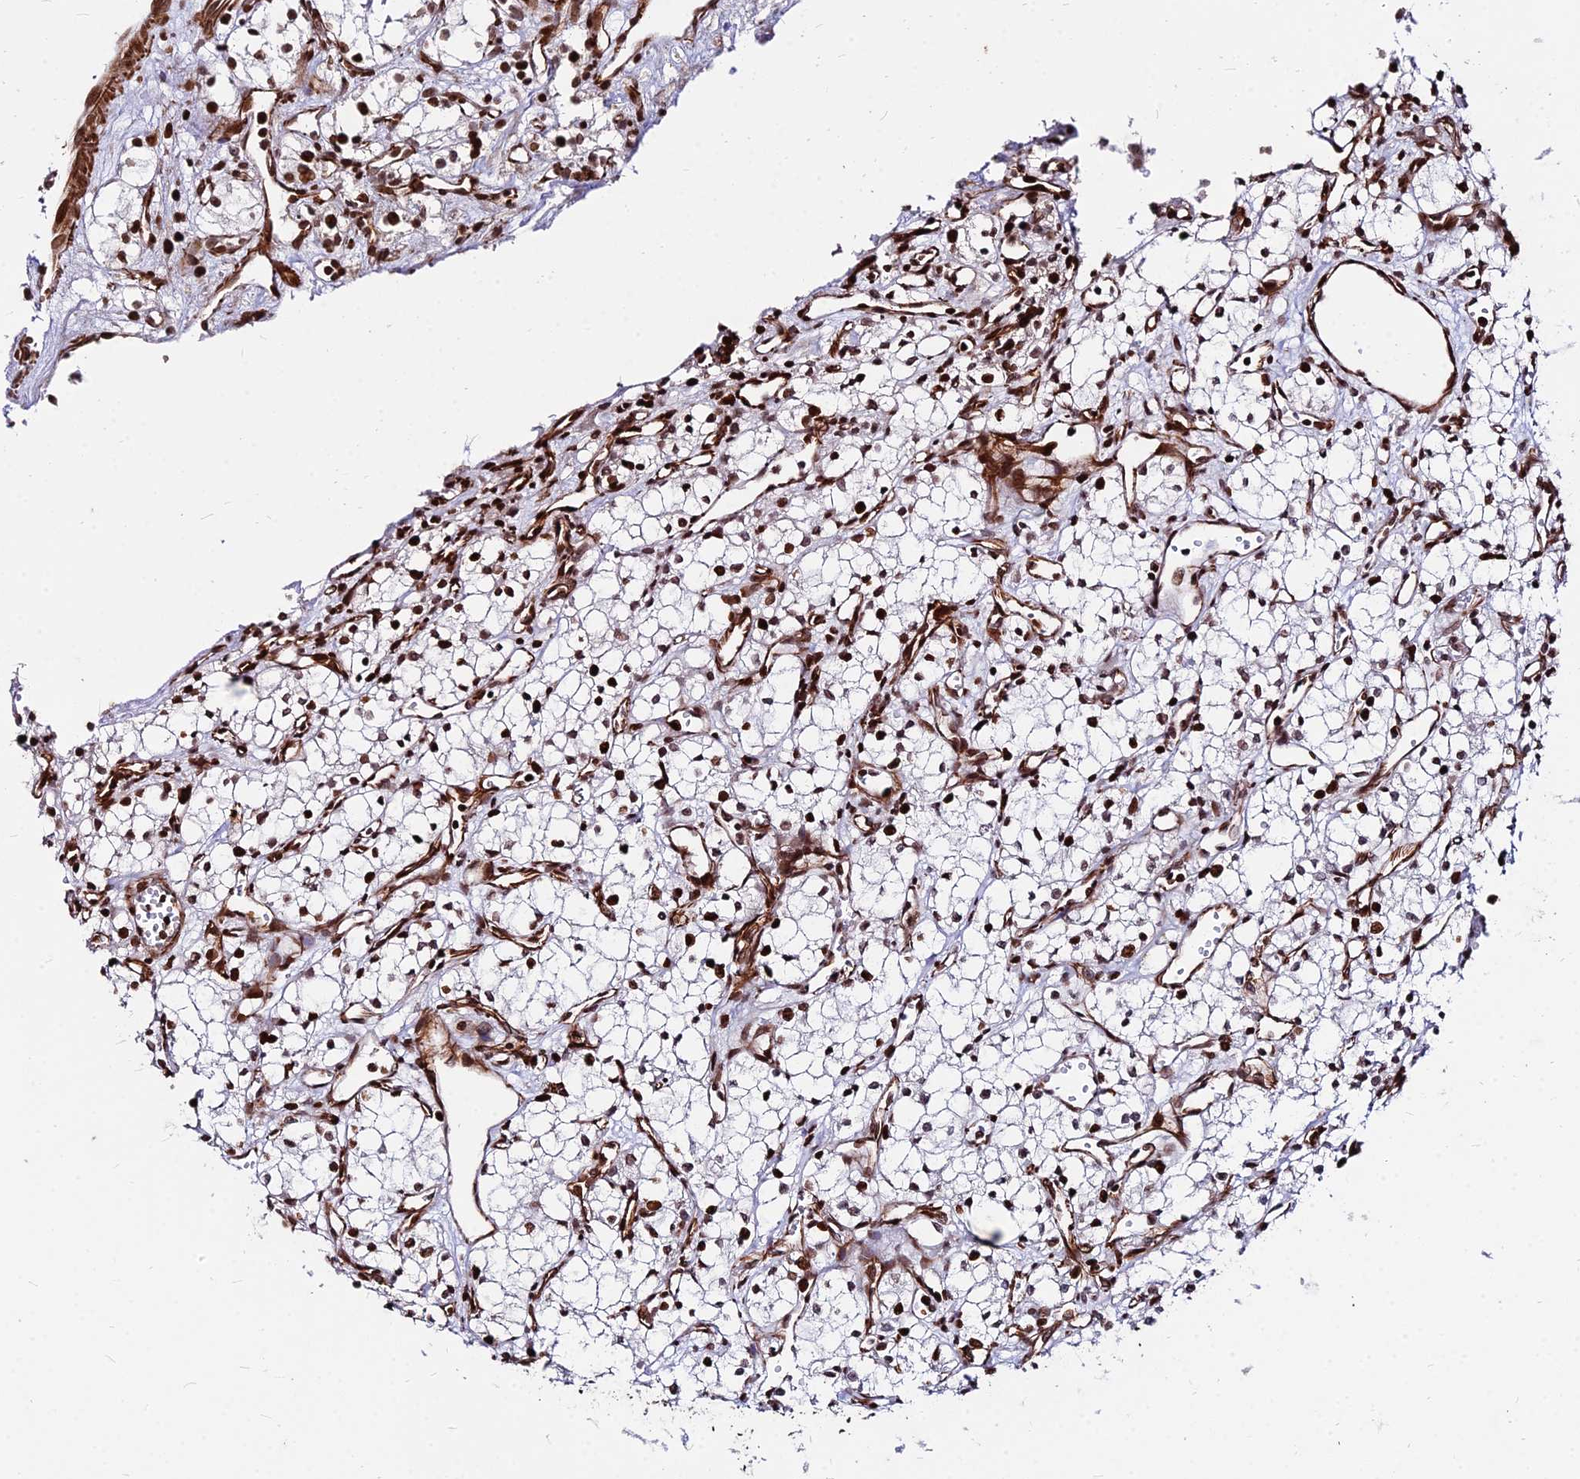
{"staining": {"intensity": "strong", "quantity": "25%-75%", "location": "nuclear"}, "tissue": "renal cancer", "cell_type": "Tumor cells", "image_type": "cancer", "snomed": [{"axis": "morphology", "description": "Adenocarcinoma, NOS"}, {"axis": "topography", "description": "Kidney"}], "caption": "Human renal adenocarcinoma stained with a protein marker displays strong staining in tumor cells.", "gene": "NYAP2", "patient": {"sex": "male", "age": 59}}